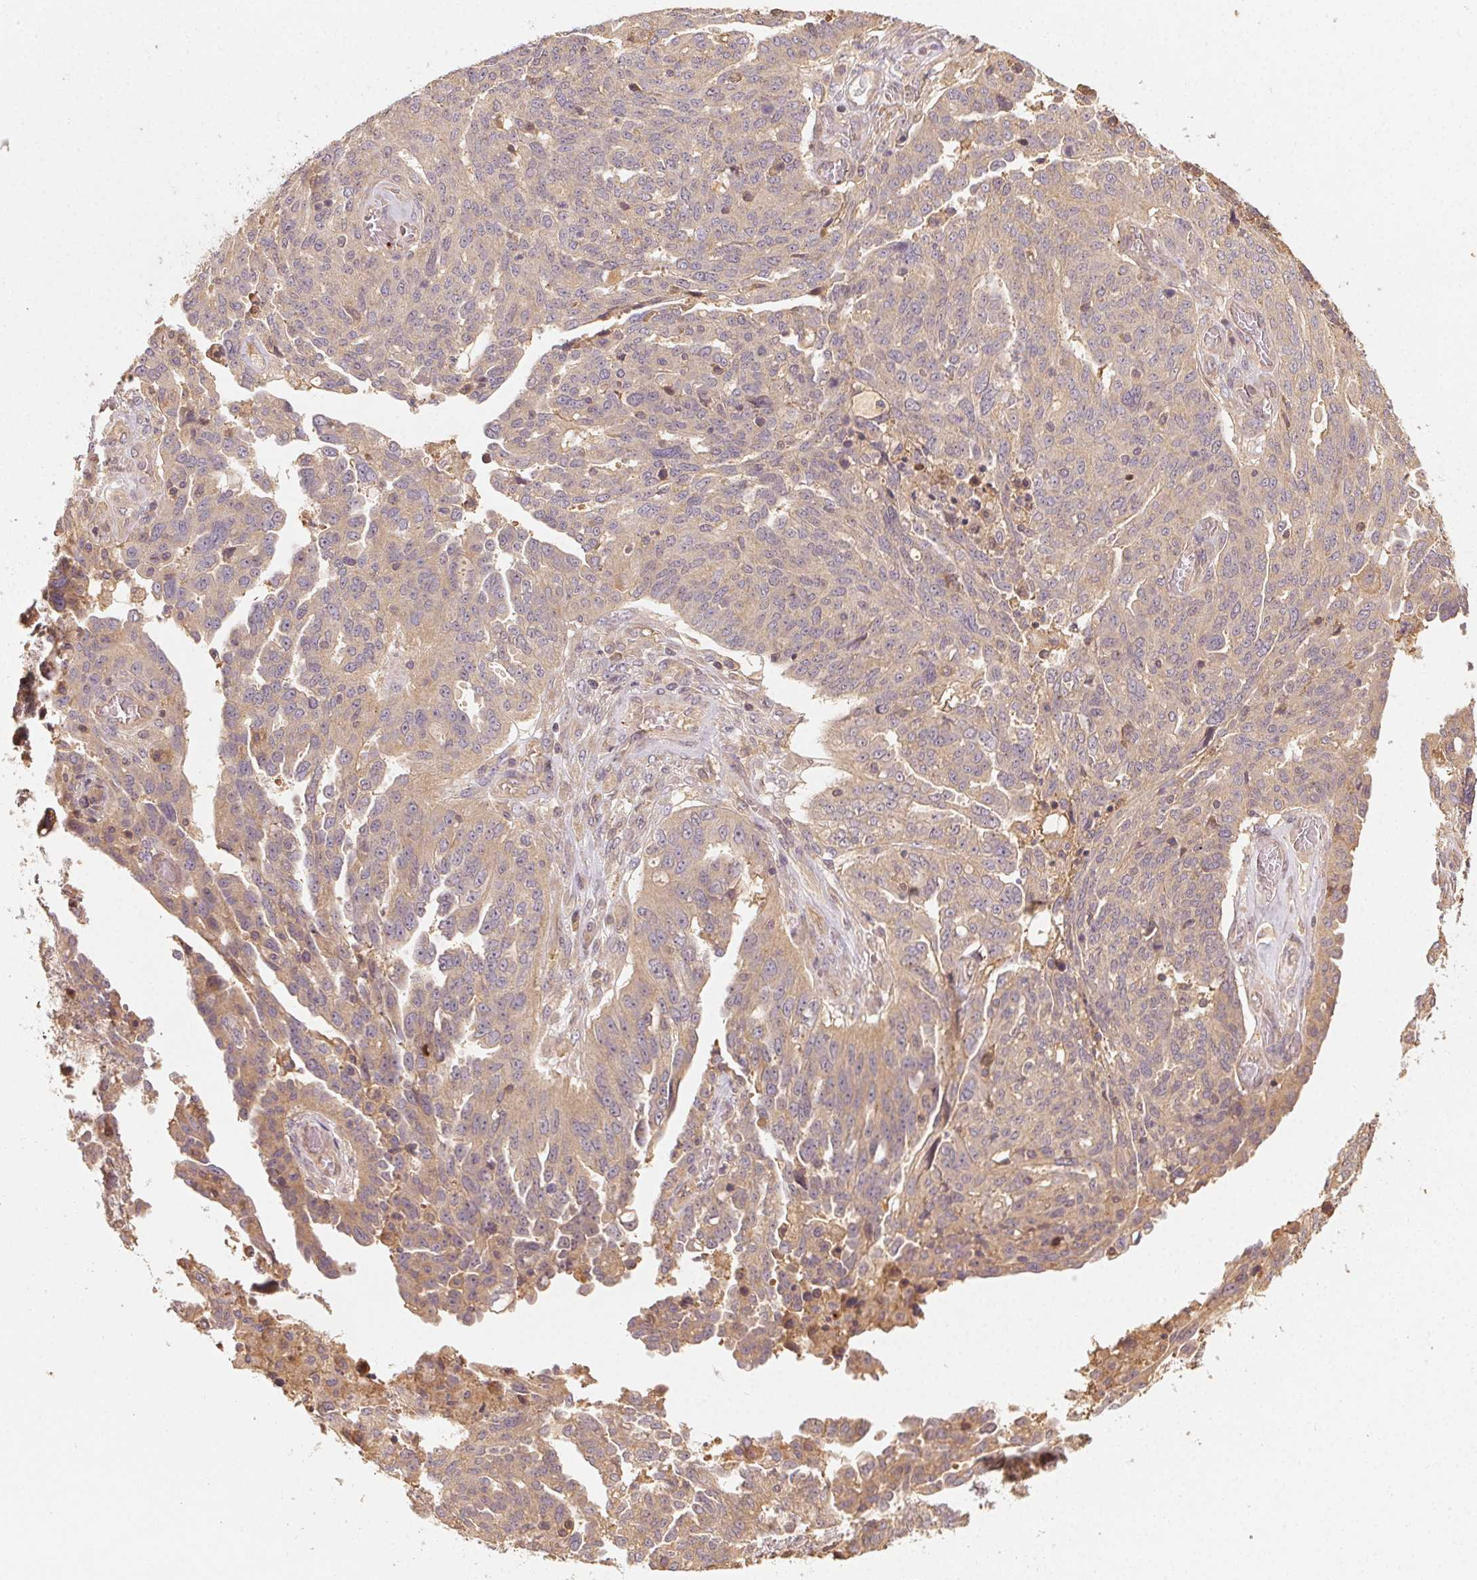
{"staining": {"intensity": "weak", "quantity": ">75%", "location": "cytoplasmic/membranous"}, "tissue": "ovarian cancer", "cell_type": "Tumor cells", "image_type": "cancer", "snomed": [{"axis": "morphology", "description": "Cystadenocarcinoma, serous, NOS"}, {"axis": "topography", "description": "Ovary"}], "caption": "IHC image of ovarian cancer (serous cystadenocarcinoma) stained for a protein (brown), which exhibits low levels of weak cytoplasmic/membranous expression in approximately >75% of tumor cells.", "gene": "RALA", "patient": {"sex": "female", "age": 67}}